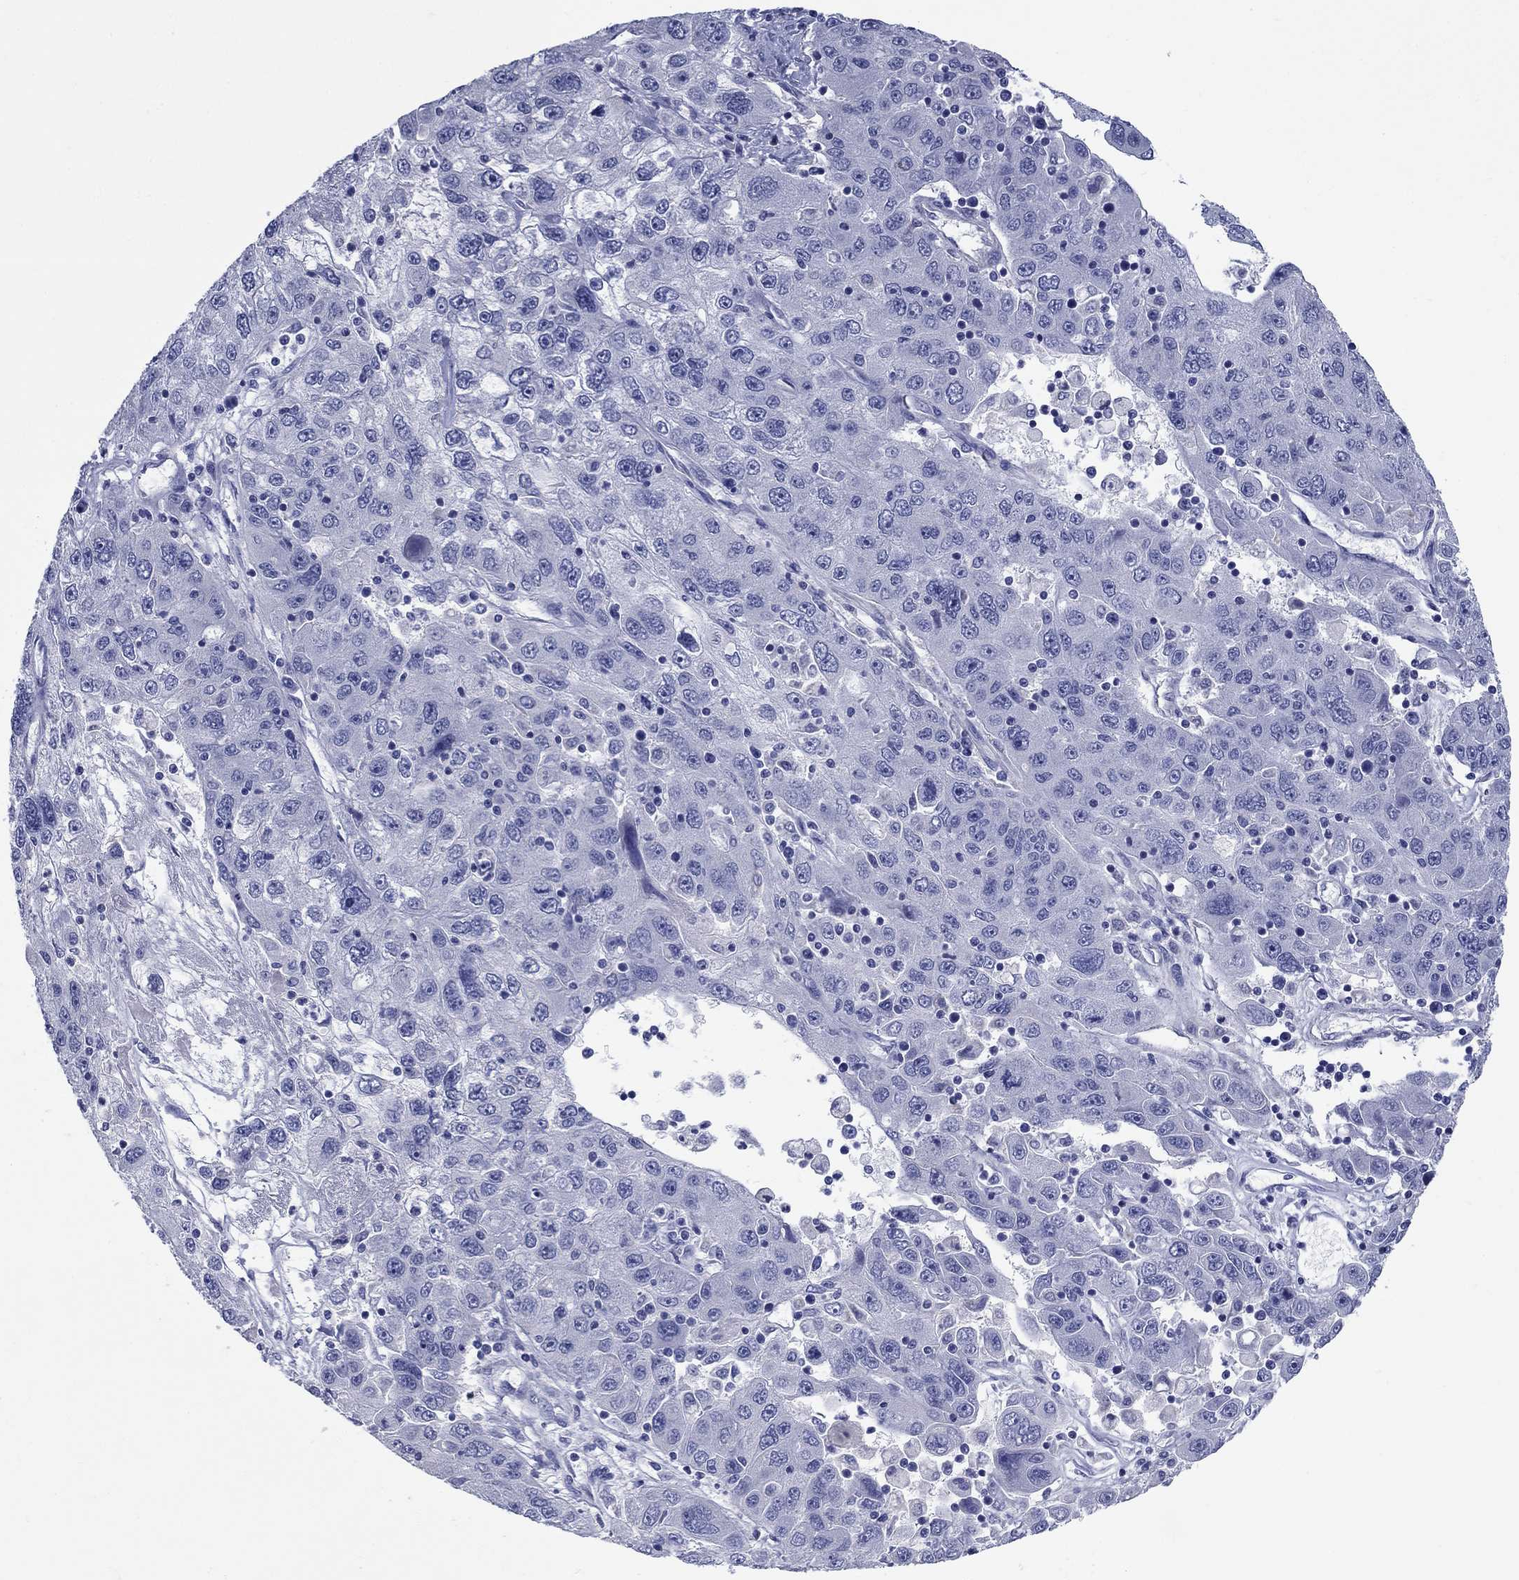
{"staining": {"intensity": "negative", "quantity": "none", "location": "none"}, "tissue": "stomach cancer", "cell_type": "Tumor cells", "image_type": "cancer", "snomed": [{"axis": "morphology", "description": "Adenocarcinoma, NOS"}, {"axis": "topography", "description": "Stomach"}], "caption": "DAB immunohistochemical staining of stomach cancer (adenocarcinoma) reveals no significant positivity in tumor cells. (DAB (3,3'-diaminobenzidine) IHC visualized using brightfield microscopy, high magnification).", "gene": "PRKCG", "patient": {"sex": "male", "age": 56}}